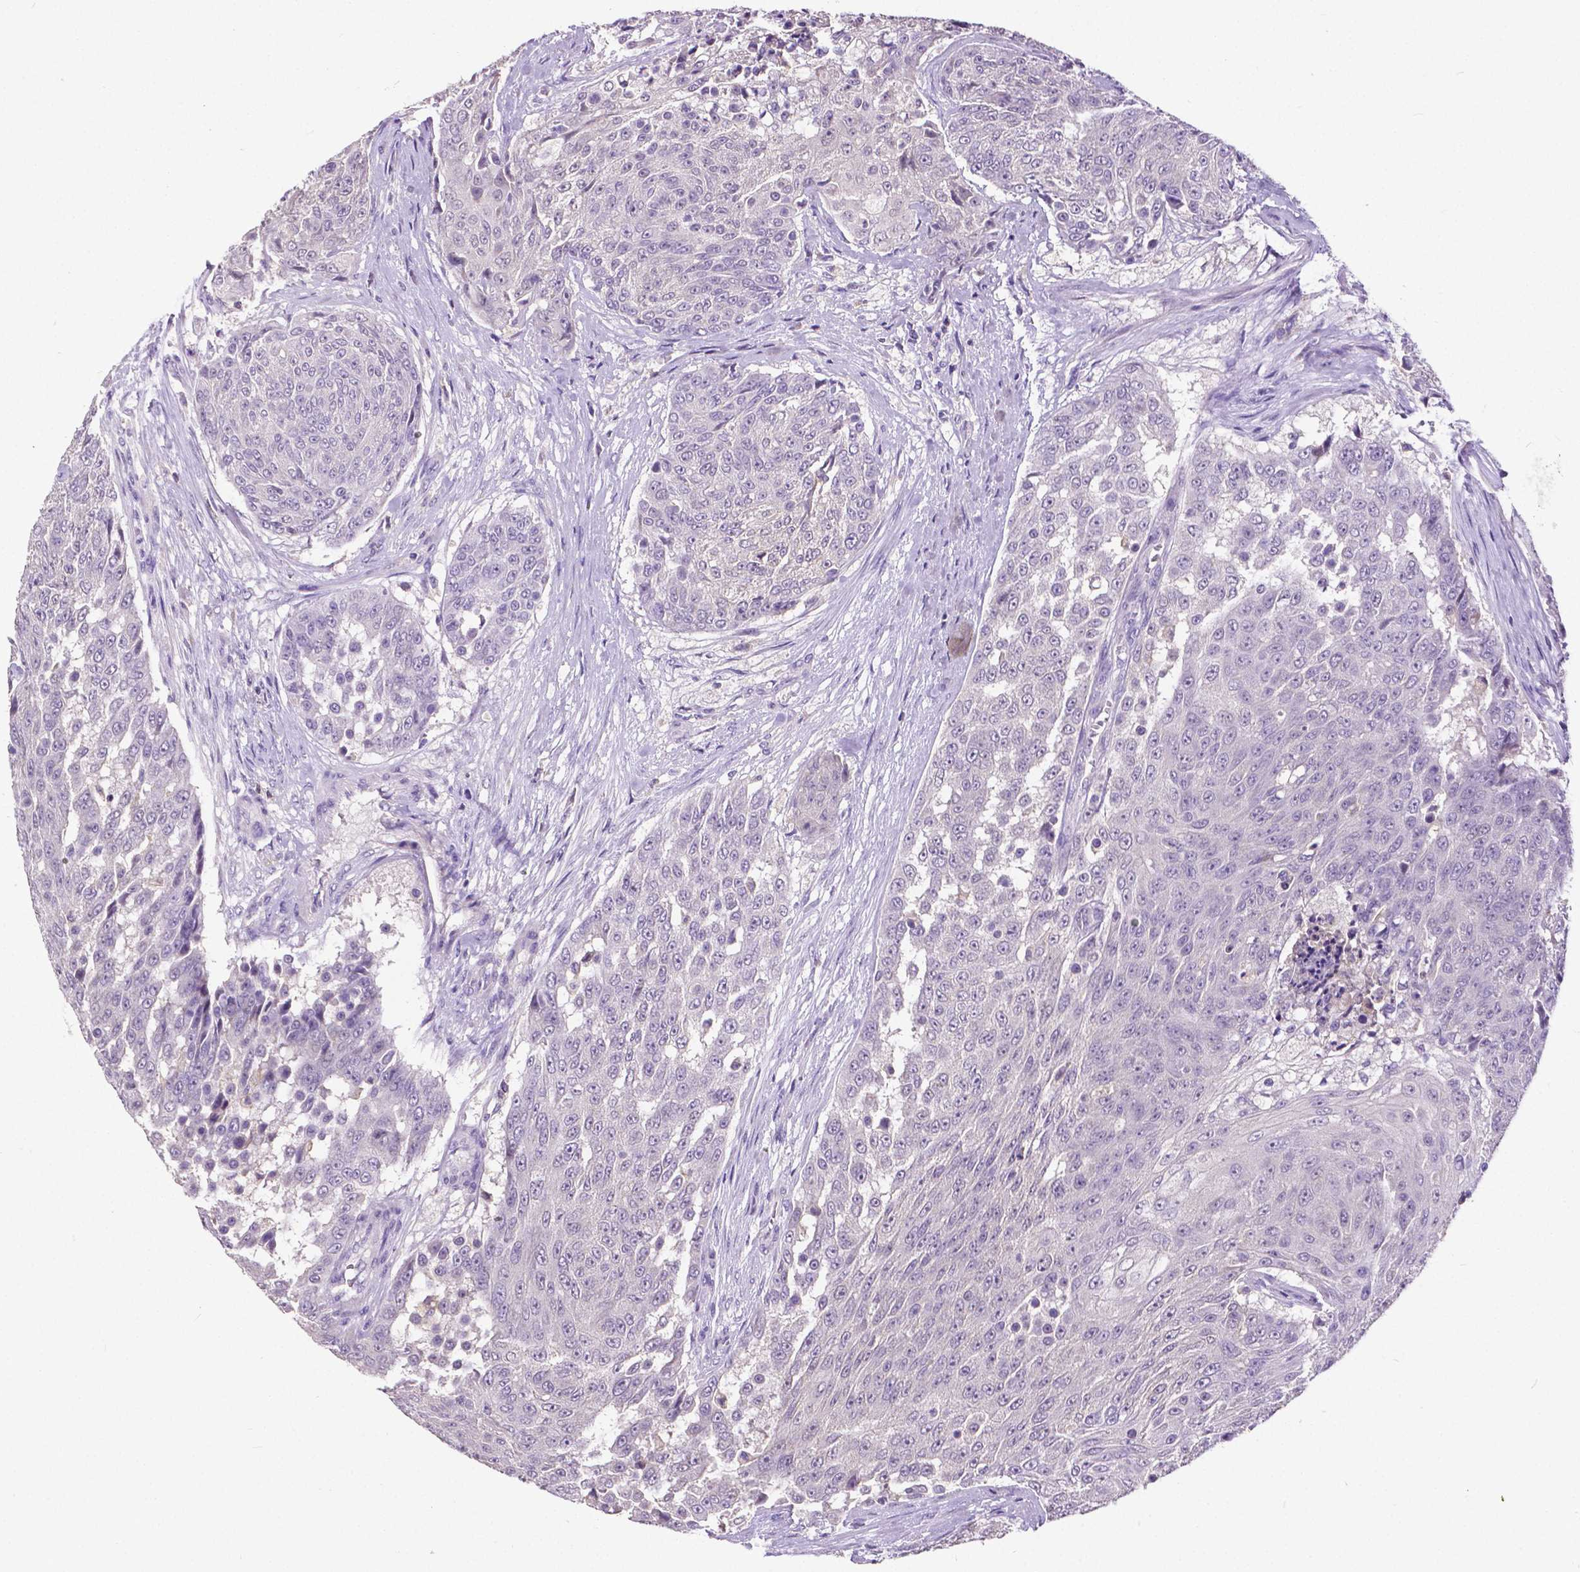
{"staining": {"intensity": "negative", "quantity": "none", "location": "none"}, "tissue": "urothelial cancer", "cell_type": "Tumor cells", "image_type": "cancer", "snomed": [{"axis": "morphology", "description": "Urothelial carcinoma, High grade"}, {"axis": "topography", "description": "Urinary bladder"}], "caption": "A high-resolution histopathology image shows immunohistochemistry staining of high-grade urothelial carcinoma, which exhibits no significant staining in tumor cells.", "gene": "CD4", "patient": {"sex": "female", "age": 63}}